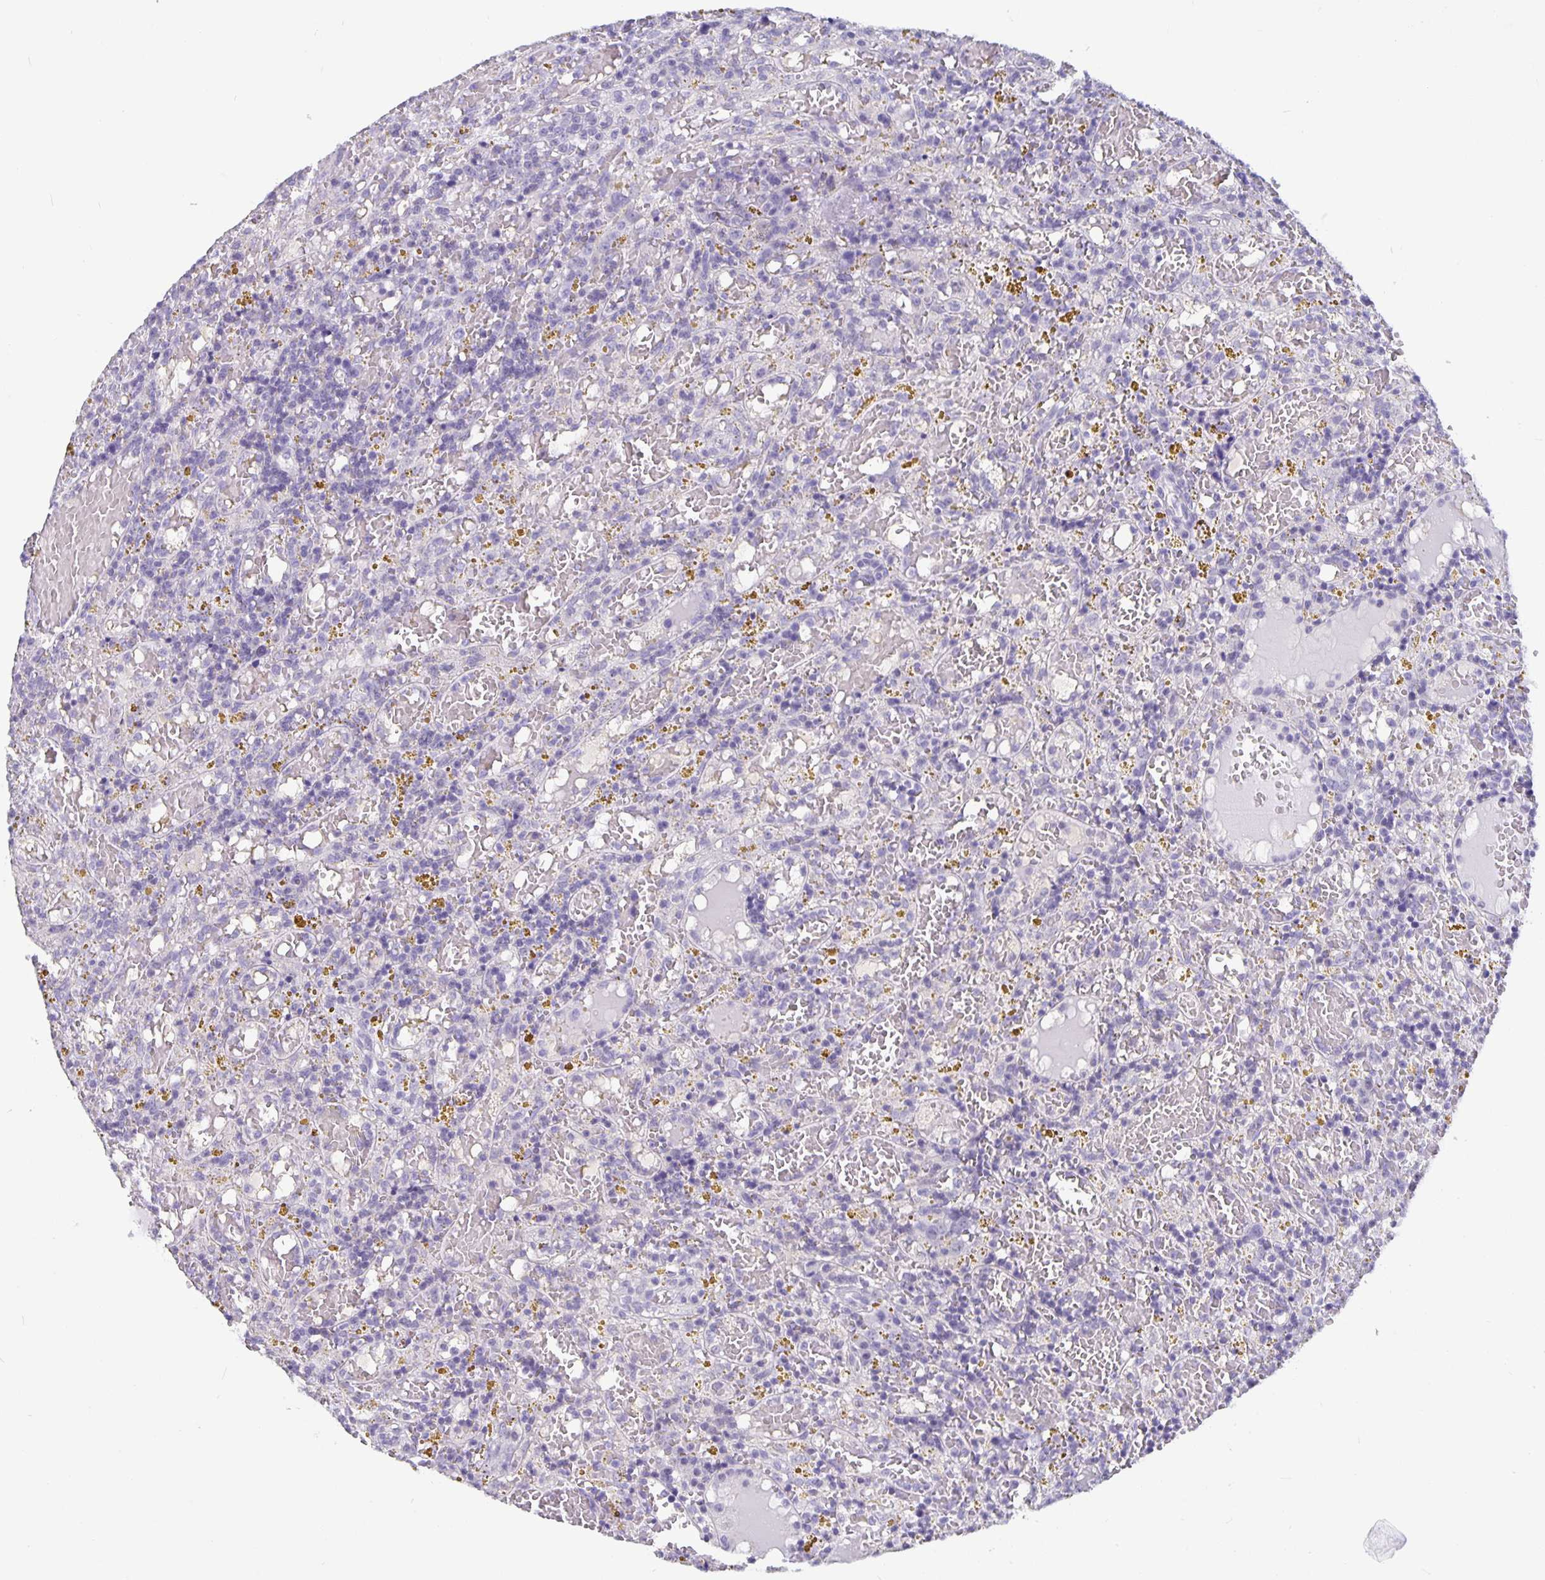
{"staining": {"intensity": "negative", "quantity": "none", "location": "none"}, "tissue": "lymphoma", "cell_type": "Tumor cells", "image_type": "cancer", "snomed": [{"axis": "morphology", "description": "Malignant lymphoma, non-Hodgkin's type, Low grade"}, {"axis": "topography", "description": "Spleen"}], "caption": "Image shows no significant protein positivity in tumor cells of lymphoma.", "gene": "OLIG2", "patient": {"sex": "female", "age": 65}}